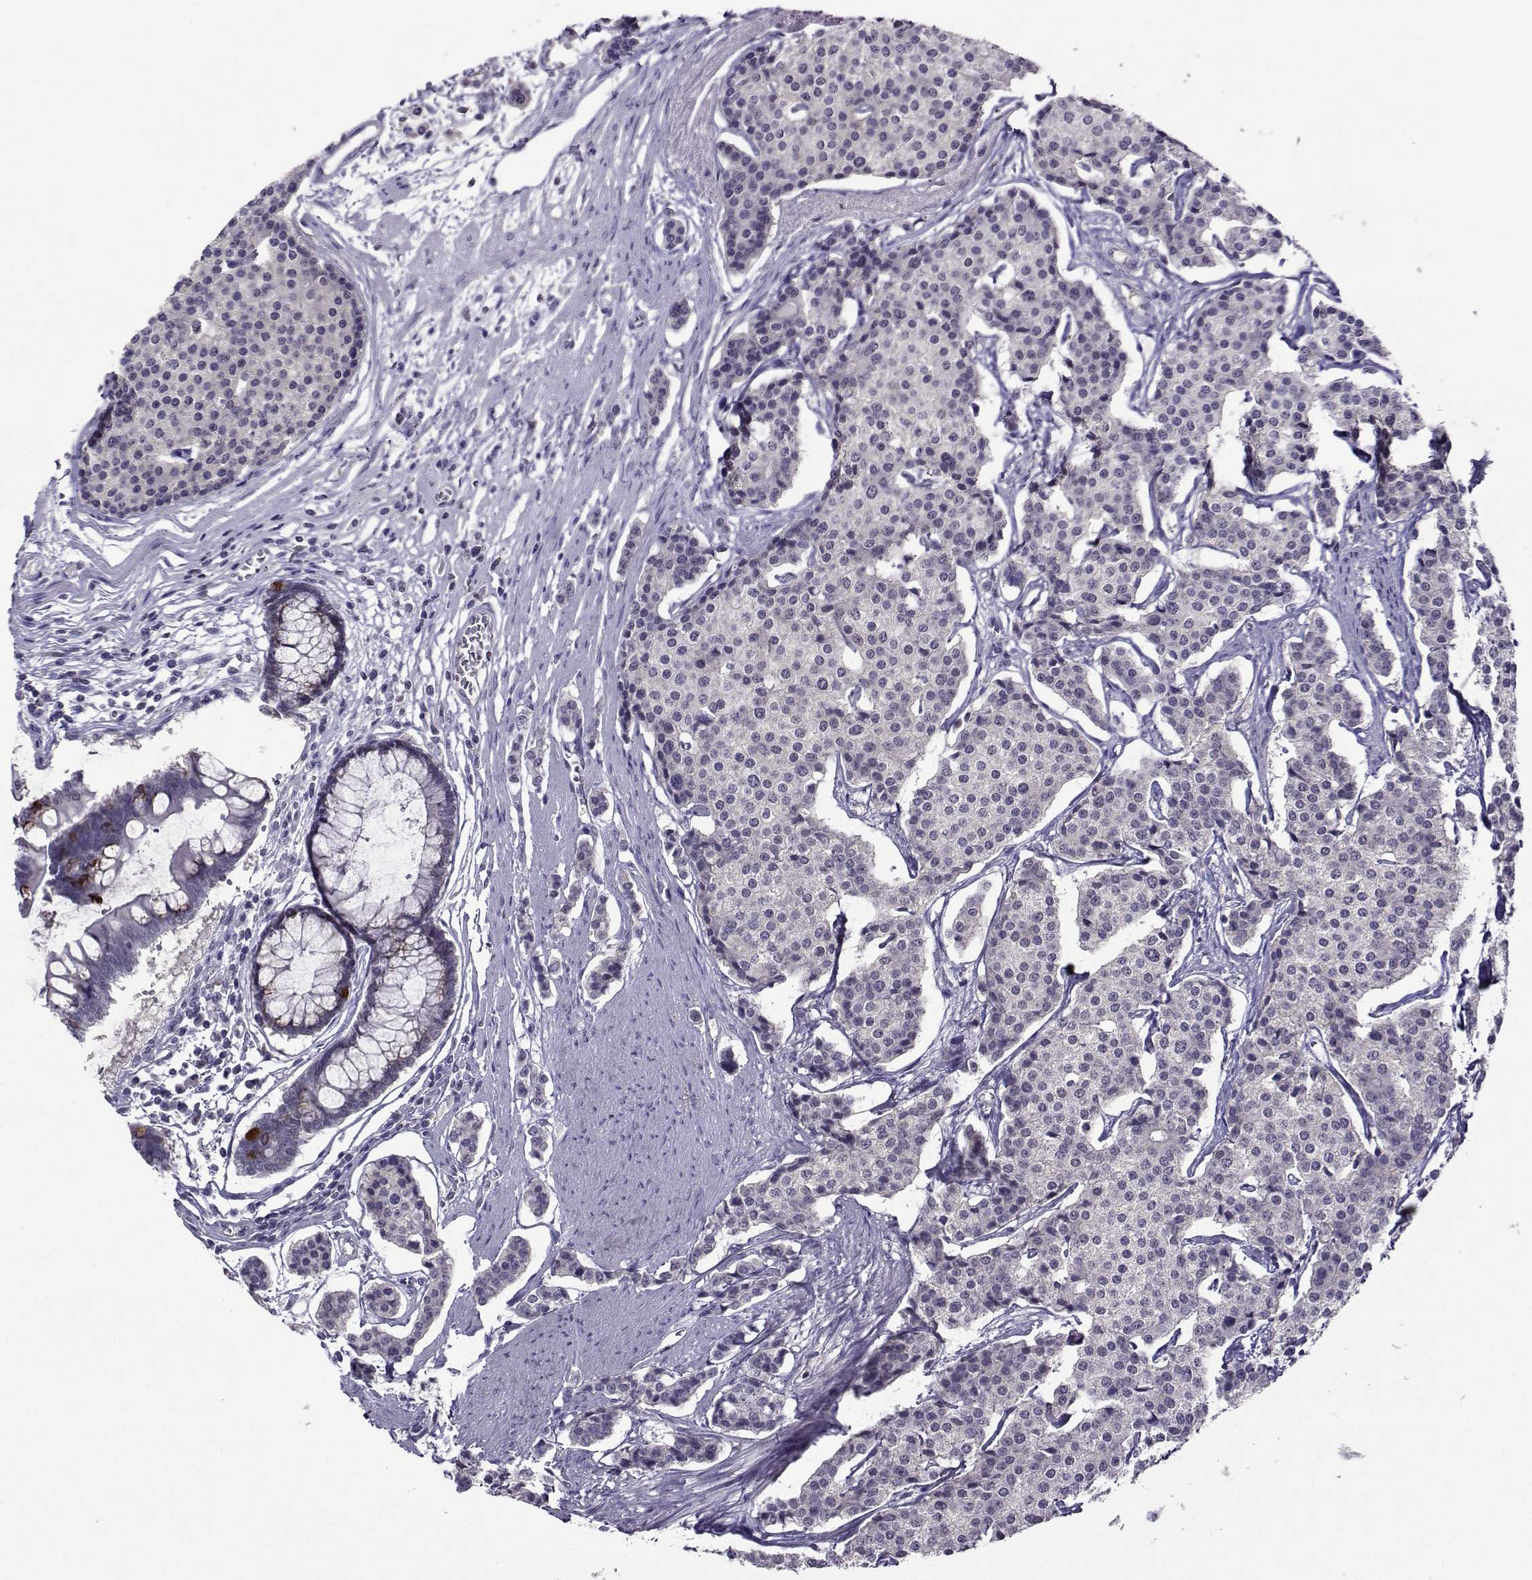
{"staining": {"intensity": "negative", "quantity": "none", "location": "none"}, "tissue": "carcinoid", "cell_type": "Tumor cells", "image_type": "cancer", "snomed": [{"axis": "morphology", "description": "Carcinoid, malignant, NOS"}, {"axis": "topography", "description": "Small intestine"}], "caption": "A high-resolution image shows immunohistochemistry staining of carcinoid (malignant), which displays no significant staining in tumor cells.", "gene": "DDX20", "patient": {"sex": "female", "age": 65}}